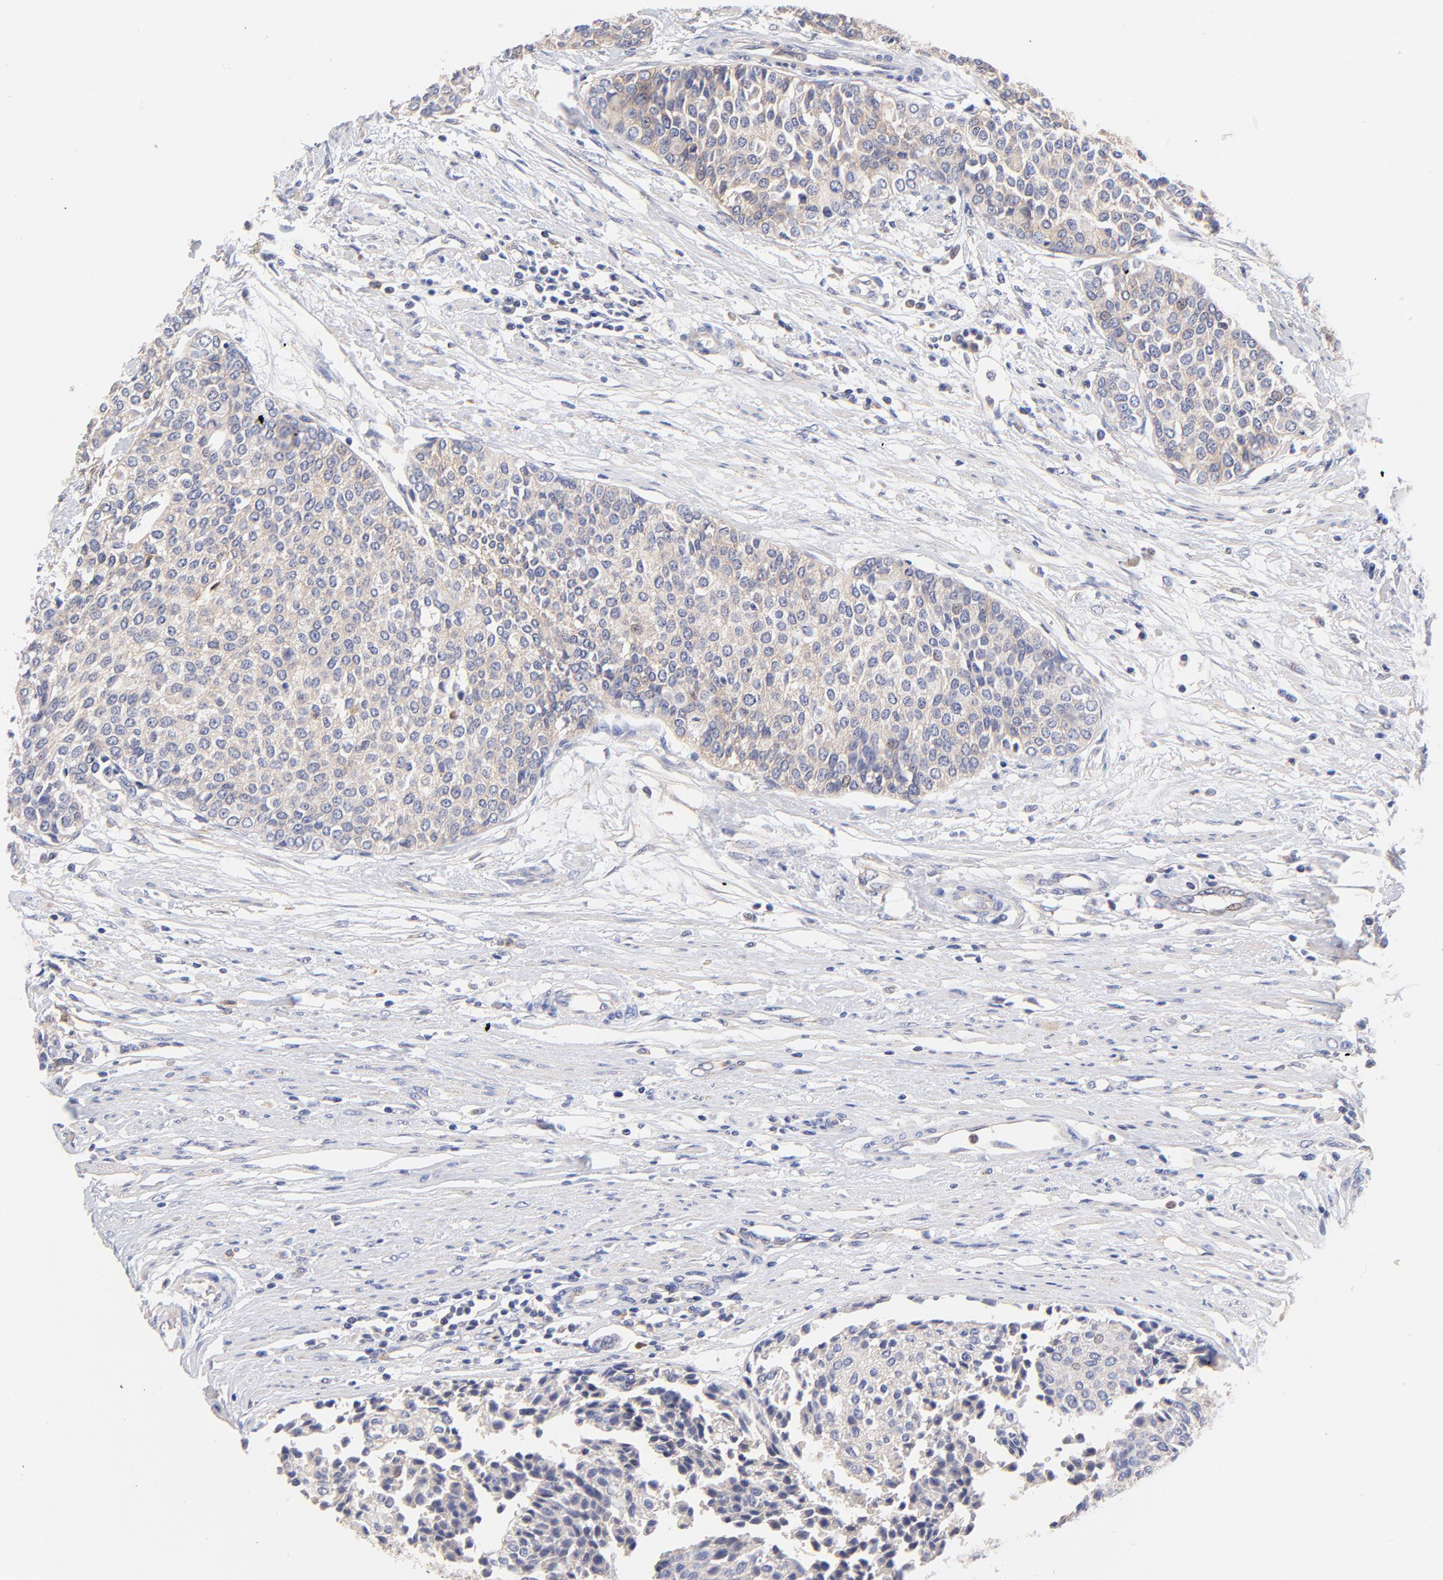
{"staining": {"intensity": "weak", "quantity": ">75%", "location": "cytoplasmic/membranous"}, "tissue": "urothelial cancer", "cell_type": "Tumor cells", "image_type": "cancer", "snomed": [{"axis": "morphology", "description": "Urothelial carcinoma, Low grade"}, {"axis": "topography", "description": "Urinary bladder"}], "caption": "Human urothelial cancer stained for a protein (brown) reveals weak cytoplasmic/membranous positive staining in approximately >75% of tumor cells.", "gene": "PTK7", "patient": {"sex": "female", "age": 73}}